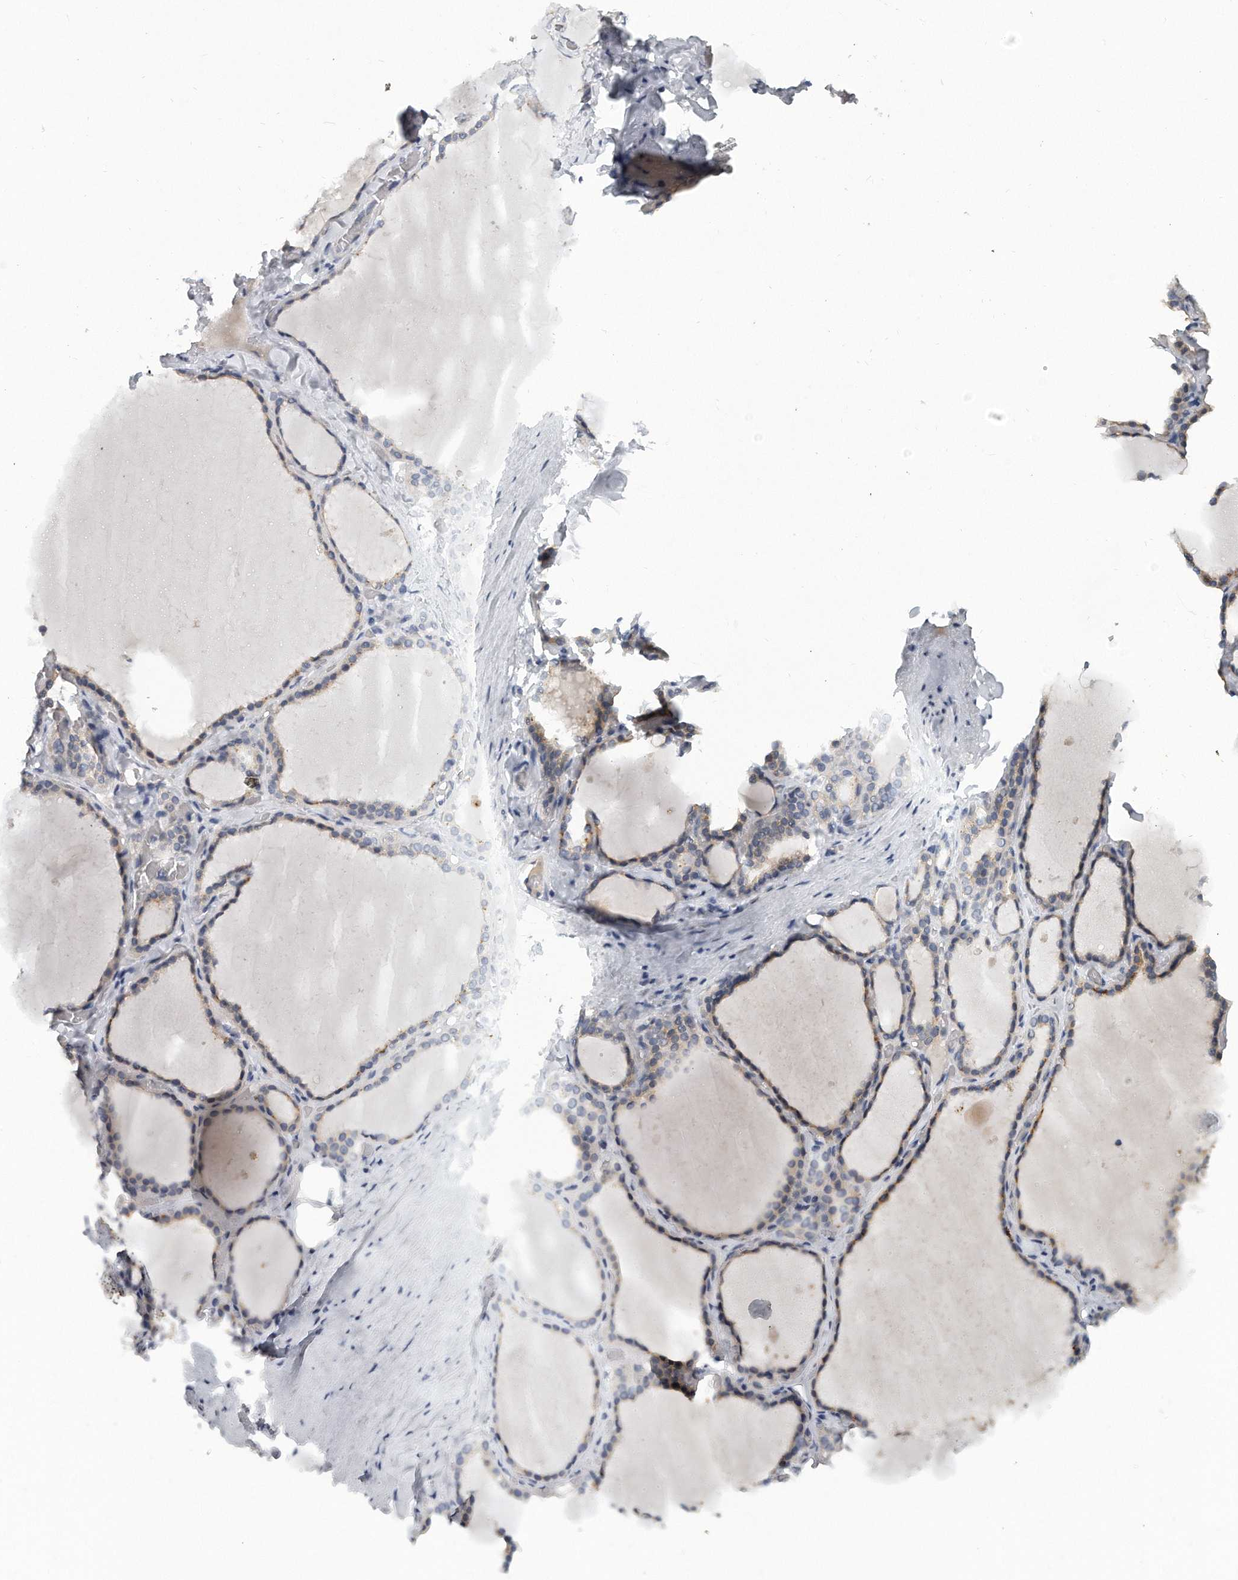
{"staining": {"intensity": "weak", "quantity": "25%-75%", "location": "cytoplasmic/membranous"}, "tissue": "thyroid gland", "cell_type": "Glandular cells", "image_type": "normal", "snomed": [{"axis": "morphology", "description": "Normal tissue, NOS"}, {"axis": "topography", "description": "Thyroid gland"}], "caption": "A high-resolution photomicrograph shows immunohistochemistry staining of normal thyroid gland, which exhibits weak cytoplasmic/membranous staining in about 25%-75% of glandular cells.", "gene": "KLHL7", "patient": {"sex": "female", "age": 22}}